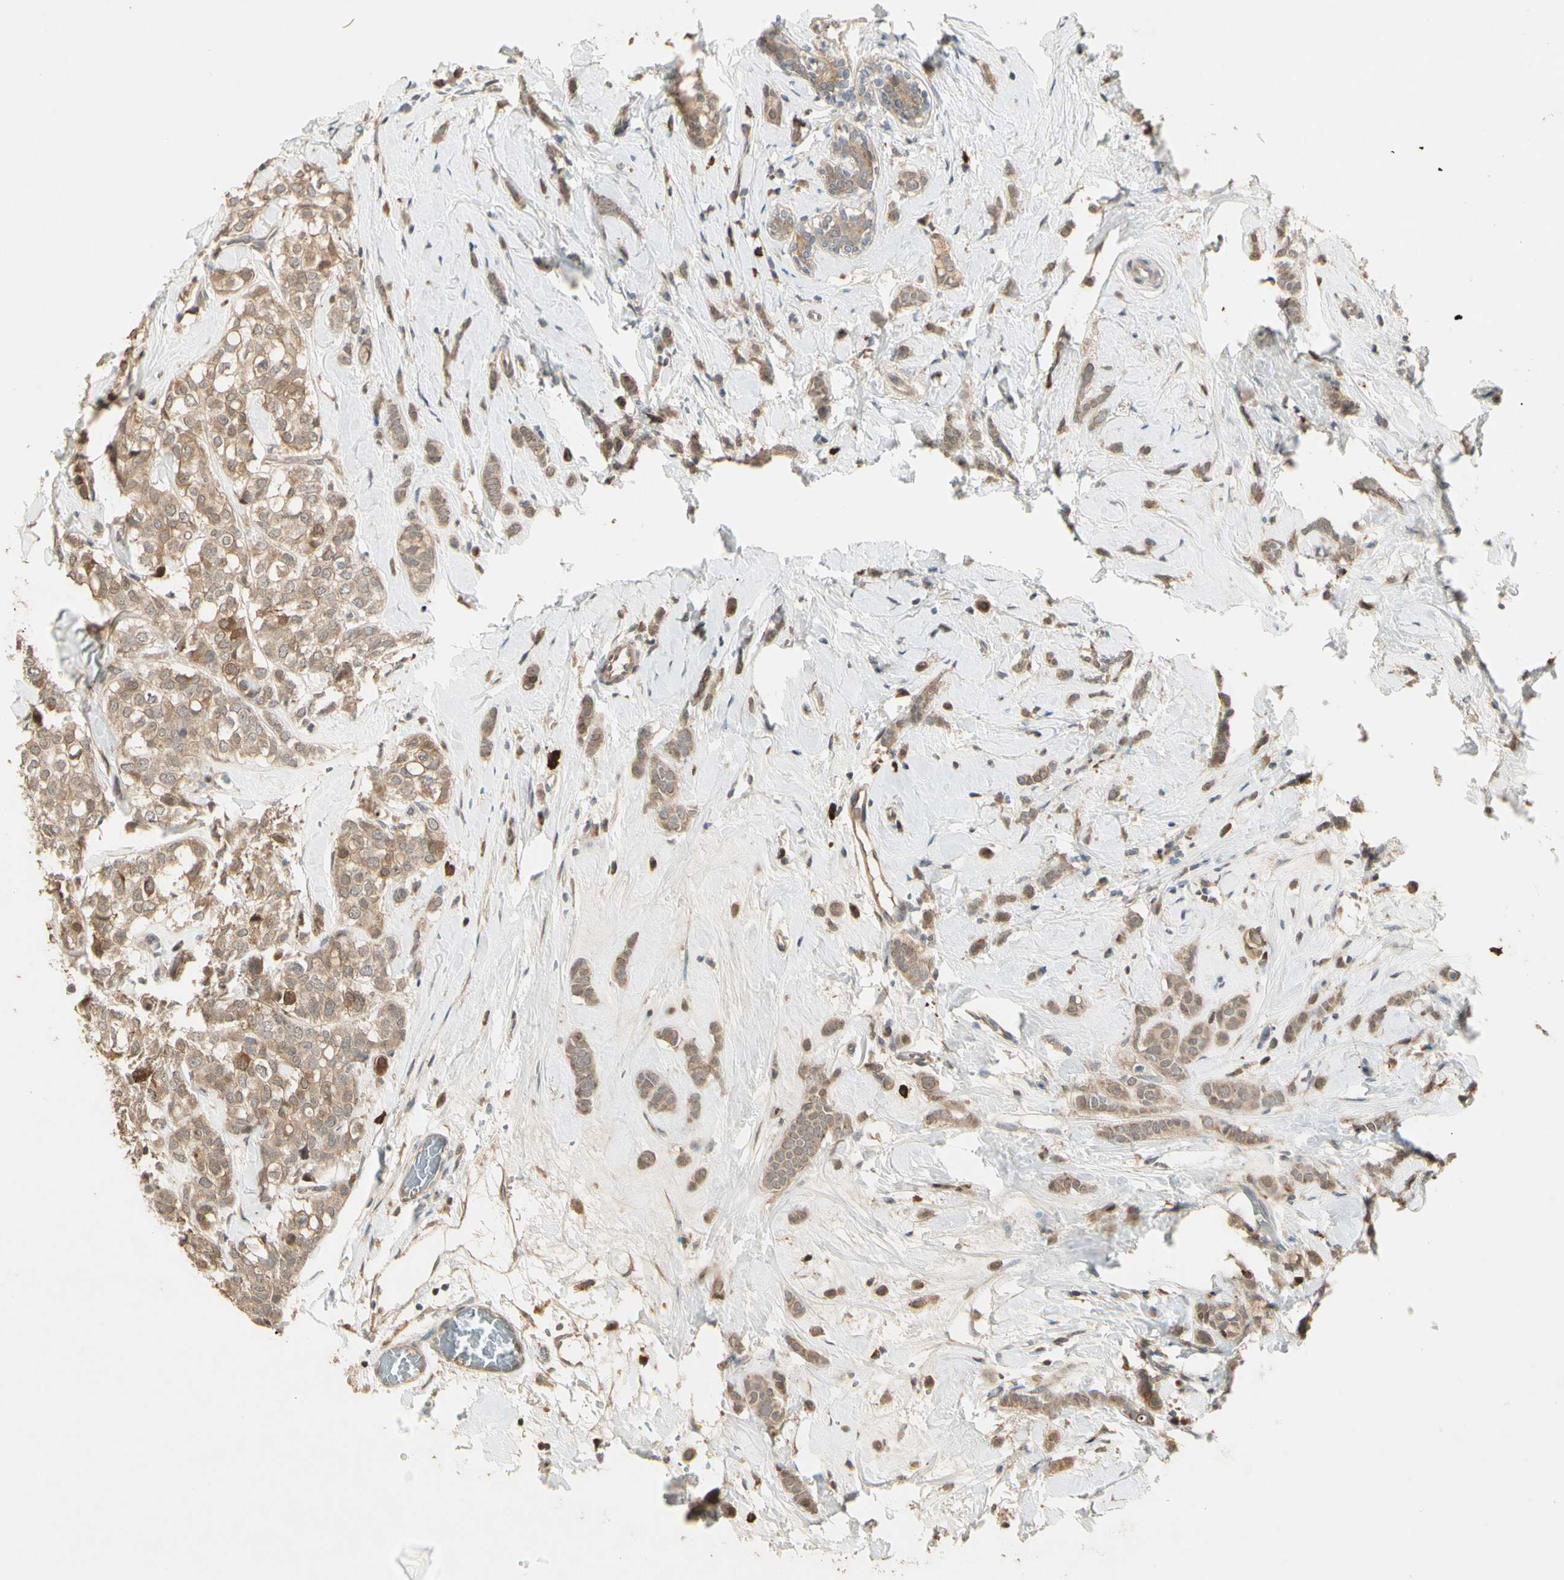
{"staining": {"intensity": "moderate", "quantity": ">75%", "location": "cytoplasmic/membranous"}, "tissue": "breast cancer", "cell_type": "Tumor cells", "image_type": "cancer", "snomed": [{"axis": "morphology", "description": "Lobular carcinoma"}, {"axis": "topography", "description": "Breast"}], "caption": "A micrograph showing moderate cytoplasmic/membranous expression in about >75% of tumor cells in breast cancer, as visualized by brown immunohistochemical staining.", "gene": "ATG4C", "patient": {"sex": "female", "age": 60}}